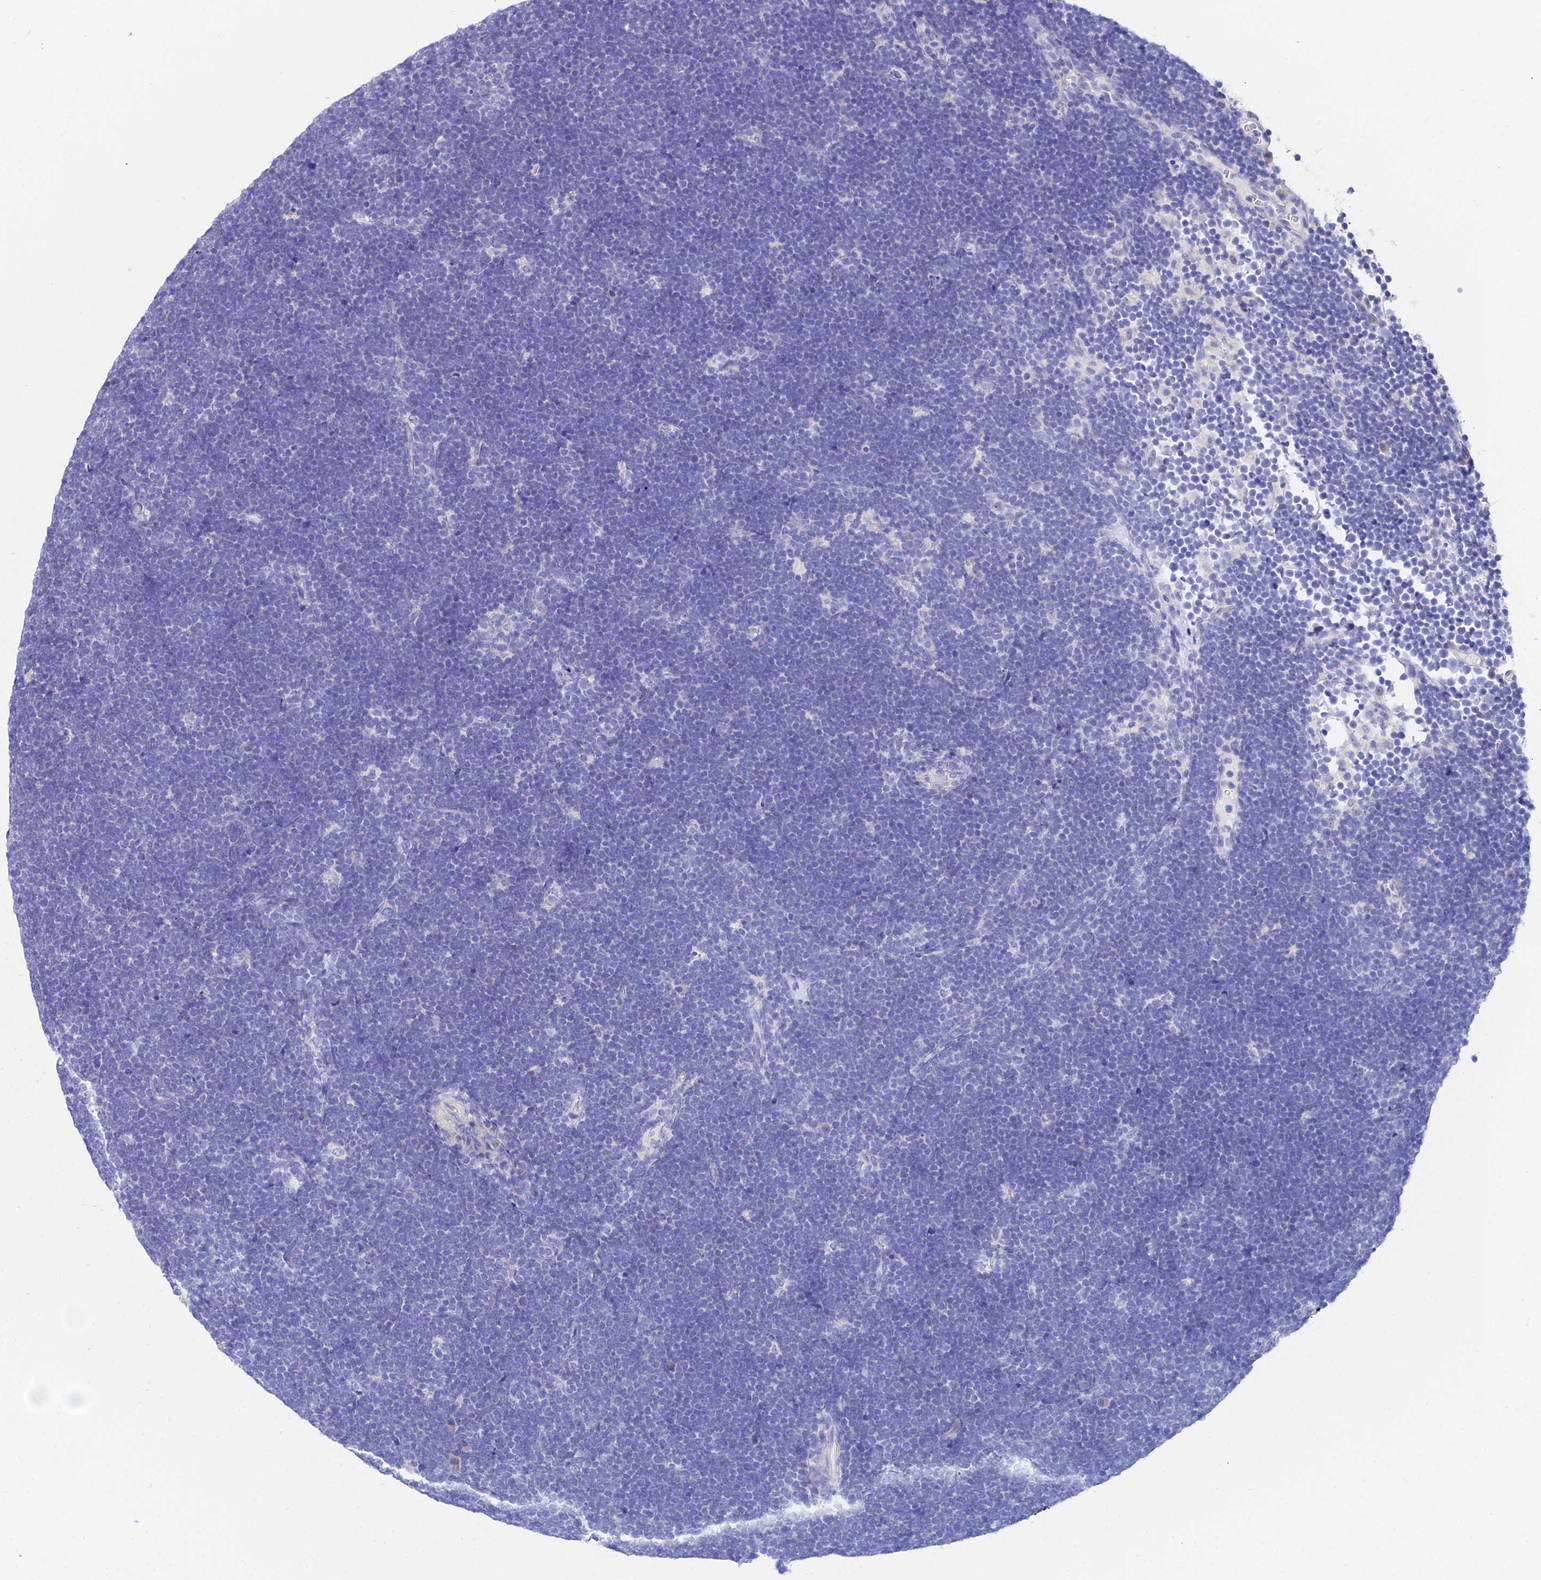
{"staining": {"intensity": "negative", "quantity": "none", "location": "none"}, "tissue": "lymphoma", "cell_type": "Tumor cells", "image_type": "cancer", "snomed": [{"axis": "morphology", "description": "Malignant lymphoma, non-Hodgkin's type, High grade"}, {"axis": "topography", "description": "Lymph node"}], "caption": "High magnification brightfield microscopy of lymphoma stained with DAB (3,3'-diaminobenzidine) (brown) and counterstained with hematoxylin (blue): tumor cells show no significant expression. Brightfield microscopy of IHC stained with DAB (3,3'-diaminobenzidine) (brown) and hematoxylin (blue), captured at high magnification.", "gene": "CEP41", "patient": {"sex": "male", "age": 13}}